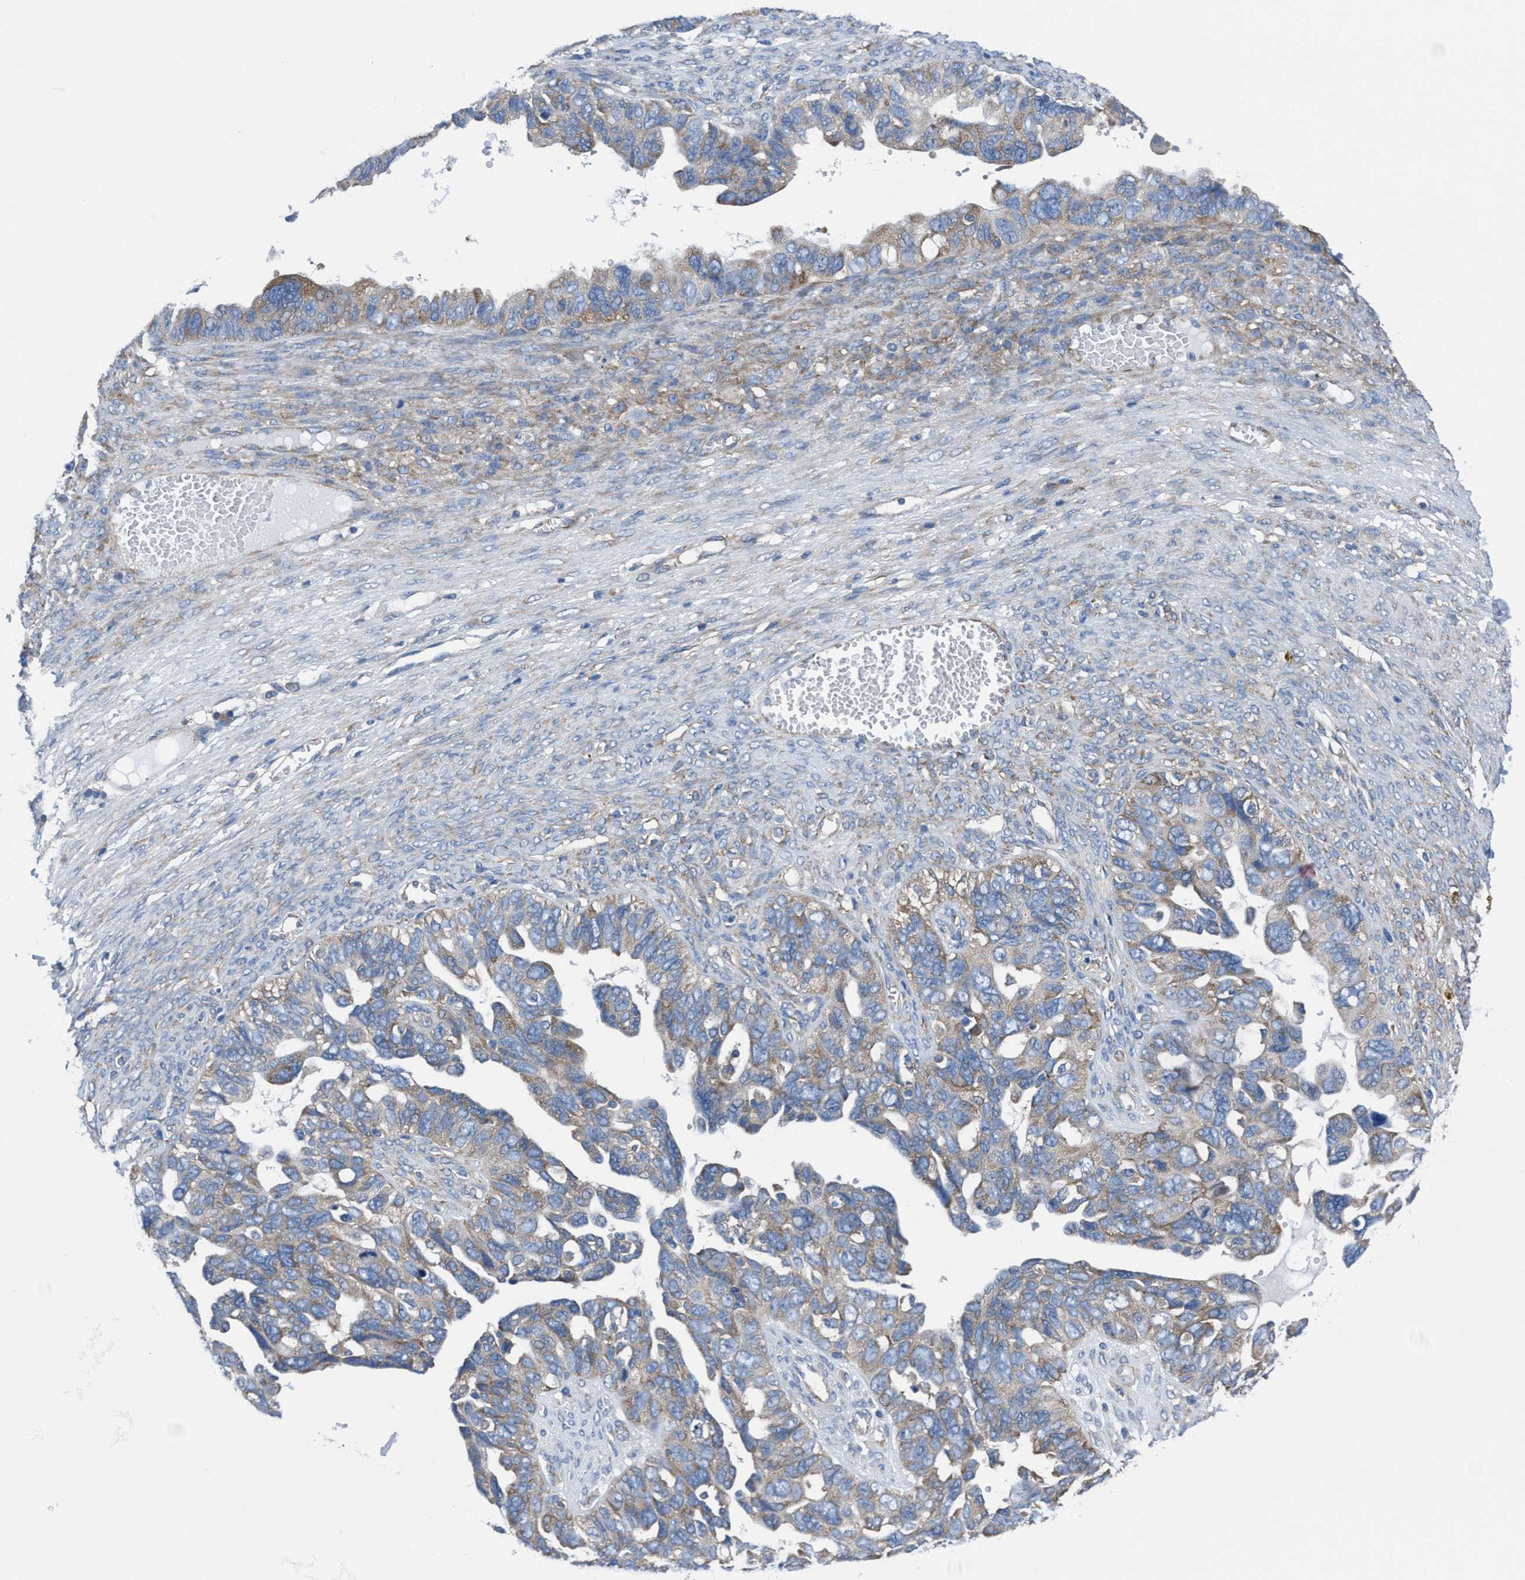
{"staining": {"intensity": "weak", "quantity": "25%-75%", "location": "cytoplasmic/membranous"}, "tissue": "ovarian cancer", "cell_type": "Tumor cells", "image_type": "cancer", "snomed": [{"axis": "morphology", "description": "Cystadenocarcinoma, serous, NOS"}, {"axis": "topography", "description": "Ovary"}], "caption": "Brown immunohistochemical staining in human ovarian cancer (serous cystadenocarcinoma) demonstrates weak cytoplasmic/membranous expression in about 25%-75% of tumor cells.", "gene": "NMT1", "patient": {"sex": "female", "age": 79}}